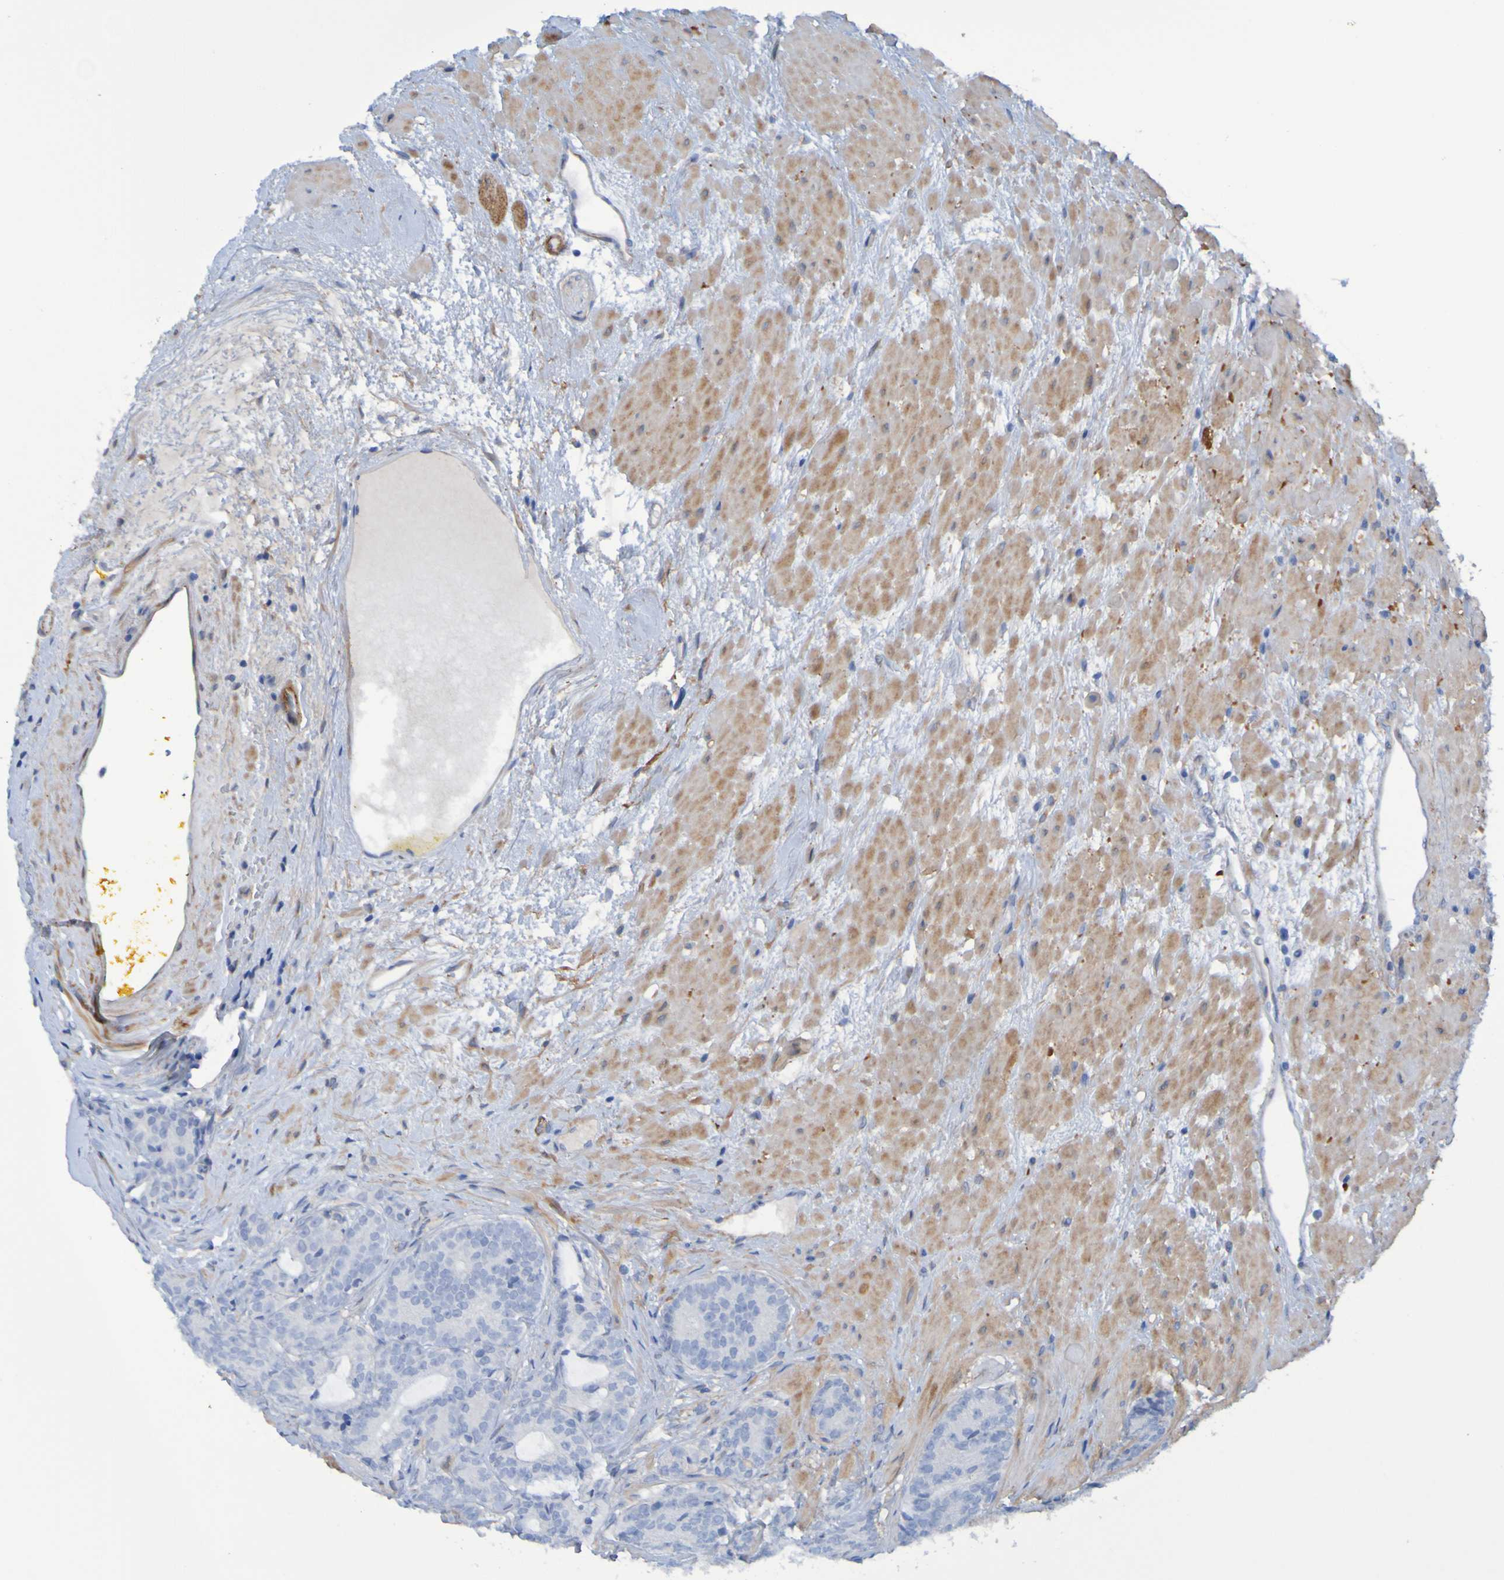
{"staining": {"intensity": "negative", "quantity": "none", "location": "none"}, "tissue": "prostate cancer", "cell_type": "Tumor cells", "image_type": "cancer", "snomed": [{"axis": "morphology", "description": "Adenocarcinoma, High grade"}, {"axis": "topography", "description": "Prostate"}], "caption": "Immunohistochemical staining of human prostate cancer reveals no significant staining in tumor cells.", "gene": "LPP", "patient": {"sex": "male", "age": 61}}